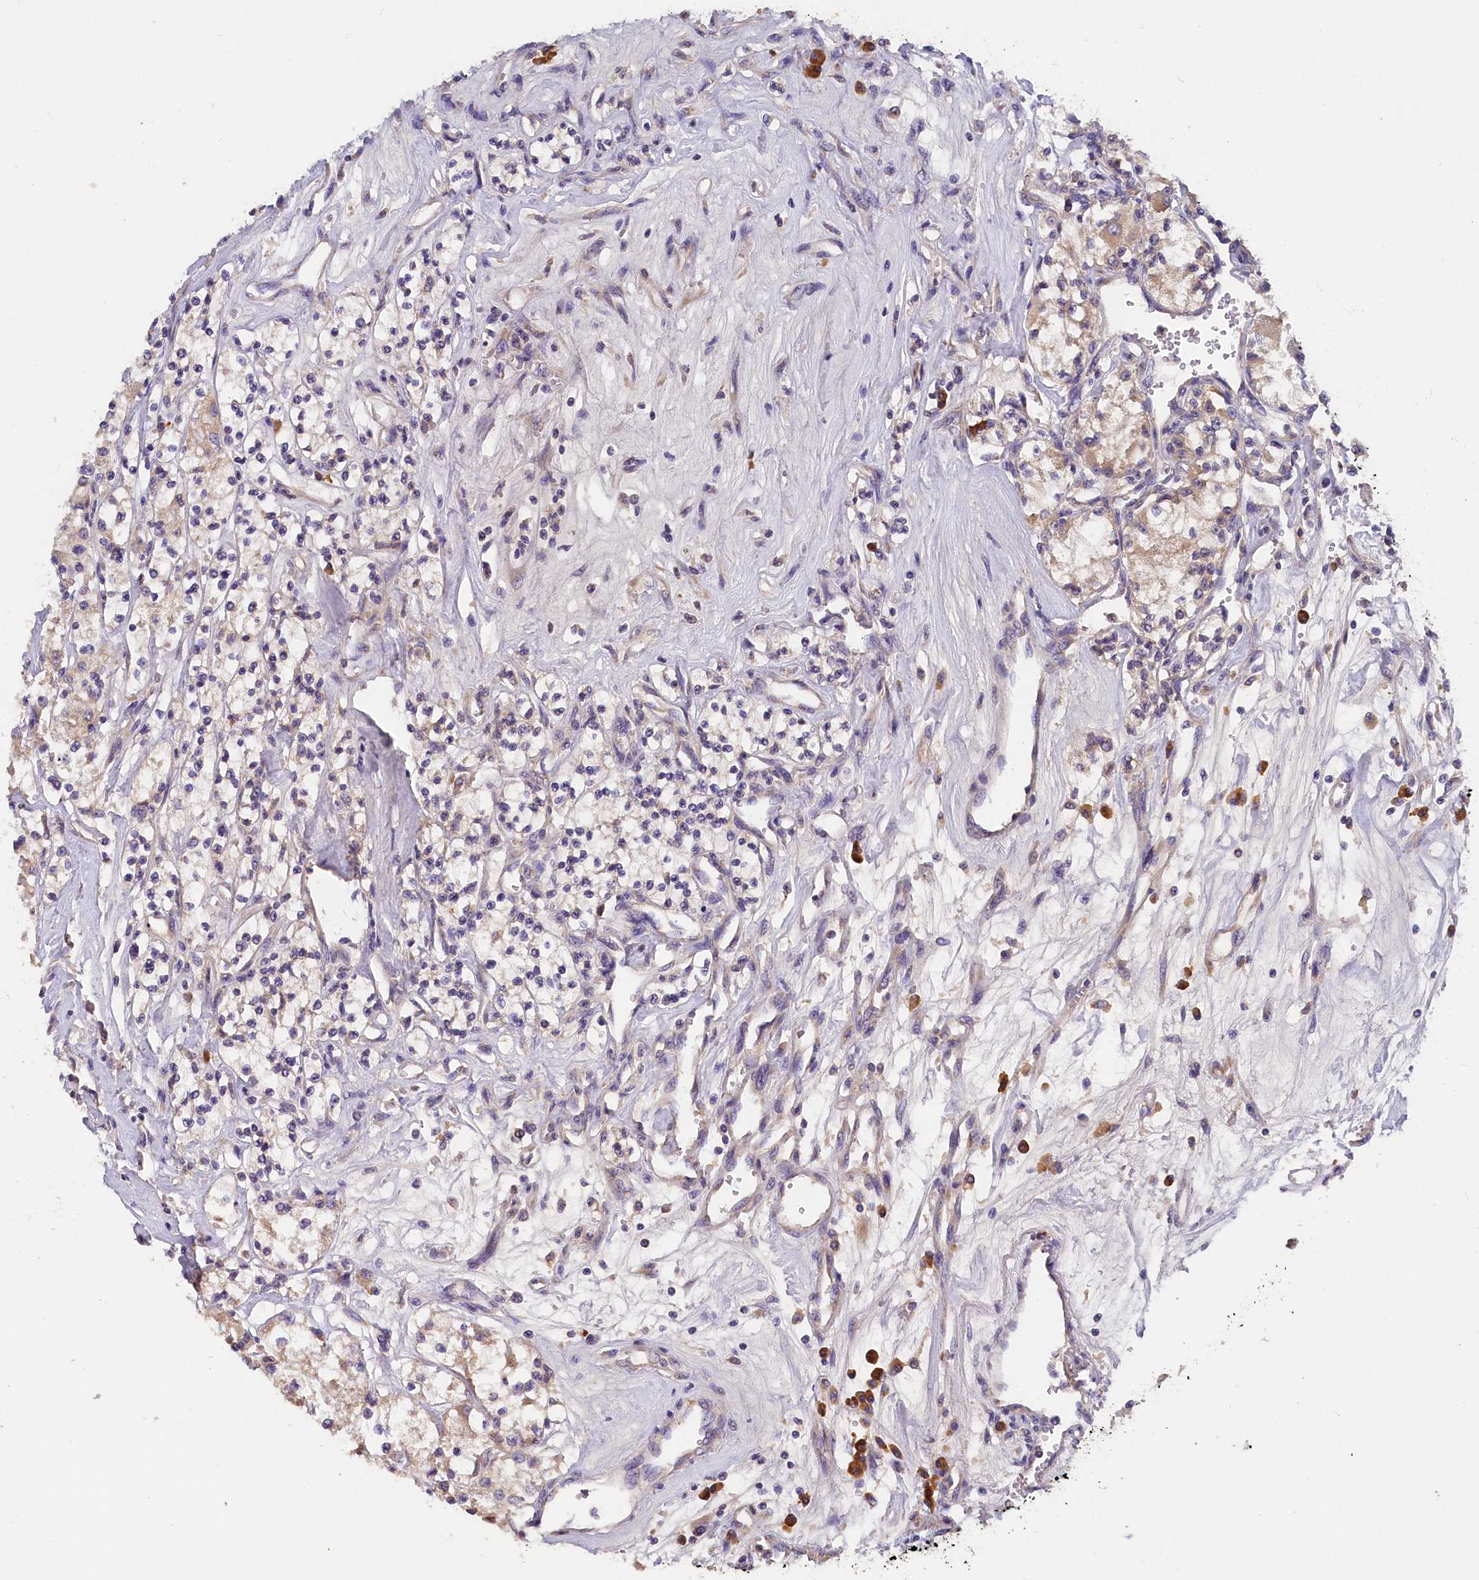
{"staining": {"intensity": "weak", "quantity": "<25%", "location": "cytoplasmic/membranous"}, "tissue": "renal cancer", "cell_type": "Tumor cells", "image_type": "cancer", "snomed": [{"axis": "morphology", "description": "Adenocarcinoma, NOS"}, {"axis": "topography", "description": "Kidney"}], "caption": "This is a micrograph of immunohistochemistry staining of renal cancer (adenocarcinoma), which shows no positivity in tumor cells.", "gene": "ST7L", "patient": {"sex": "female", "age": 59}}